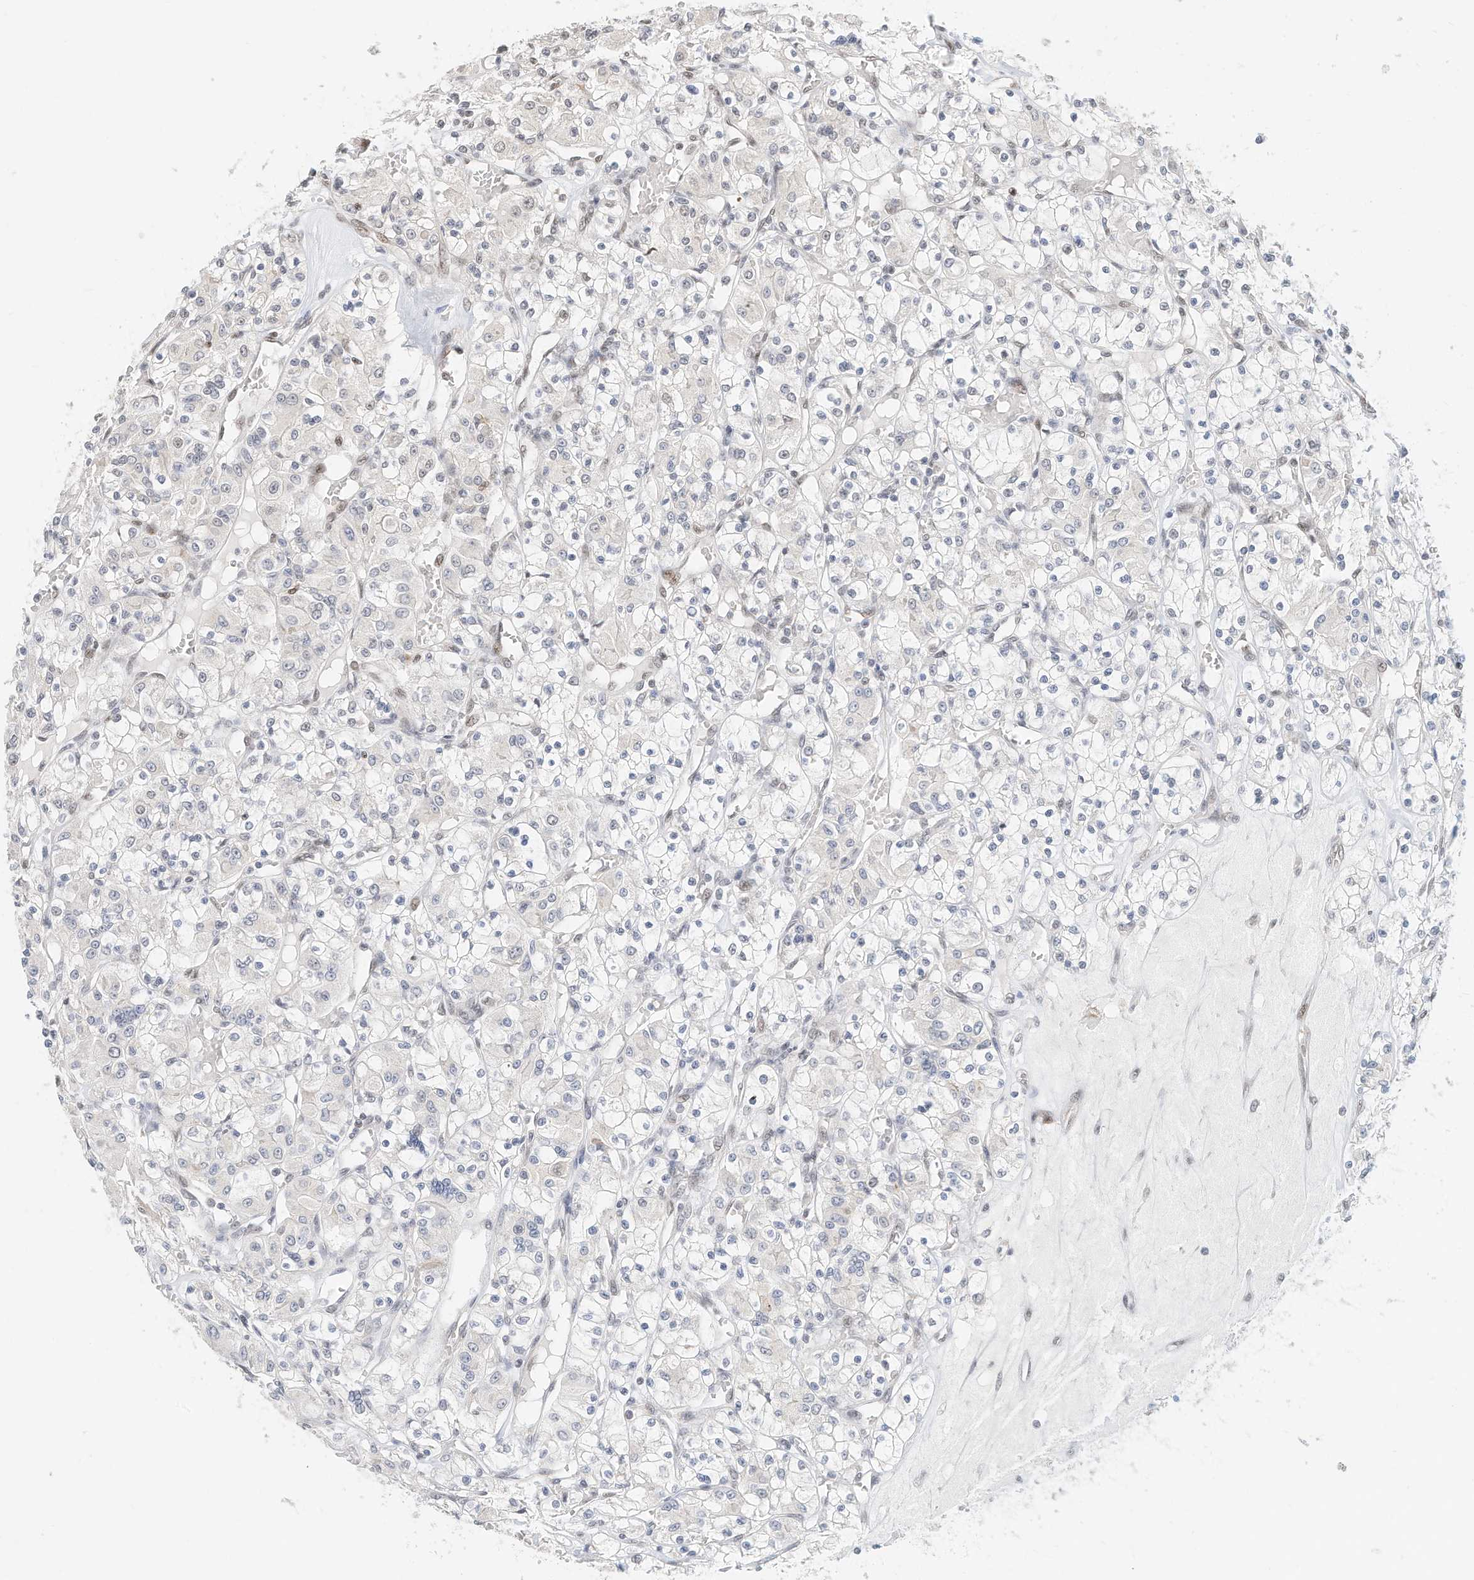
{"staining": {"intensity": "weak", "quantity": "<25%", "location": "nuclear"}, "tissue": "renal cancer", "cell_type": "Tumor cells", "image_type": "cancer", "snomed": [{"axis": "morphology", "description": "Adenocarcinoma, NOS"}, {"axis": "topography", "description": "Kidney"}], "caption": "The photomicrograph shows no staining of tumor cells in renal cancer (adenocarcinoma).", "gene": "OGT", "patient": {"sex": "female", "age": 59}}